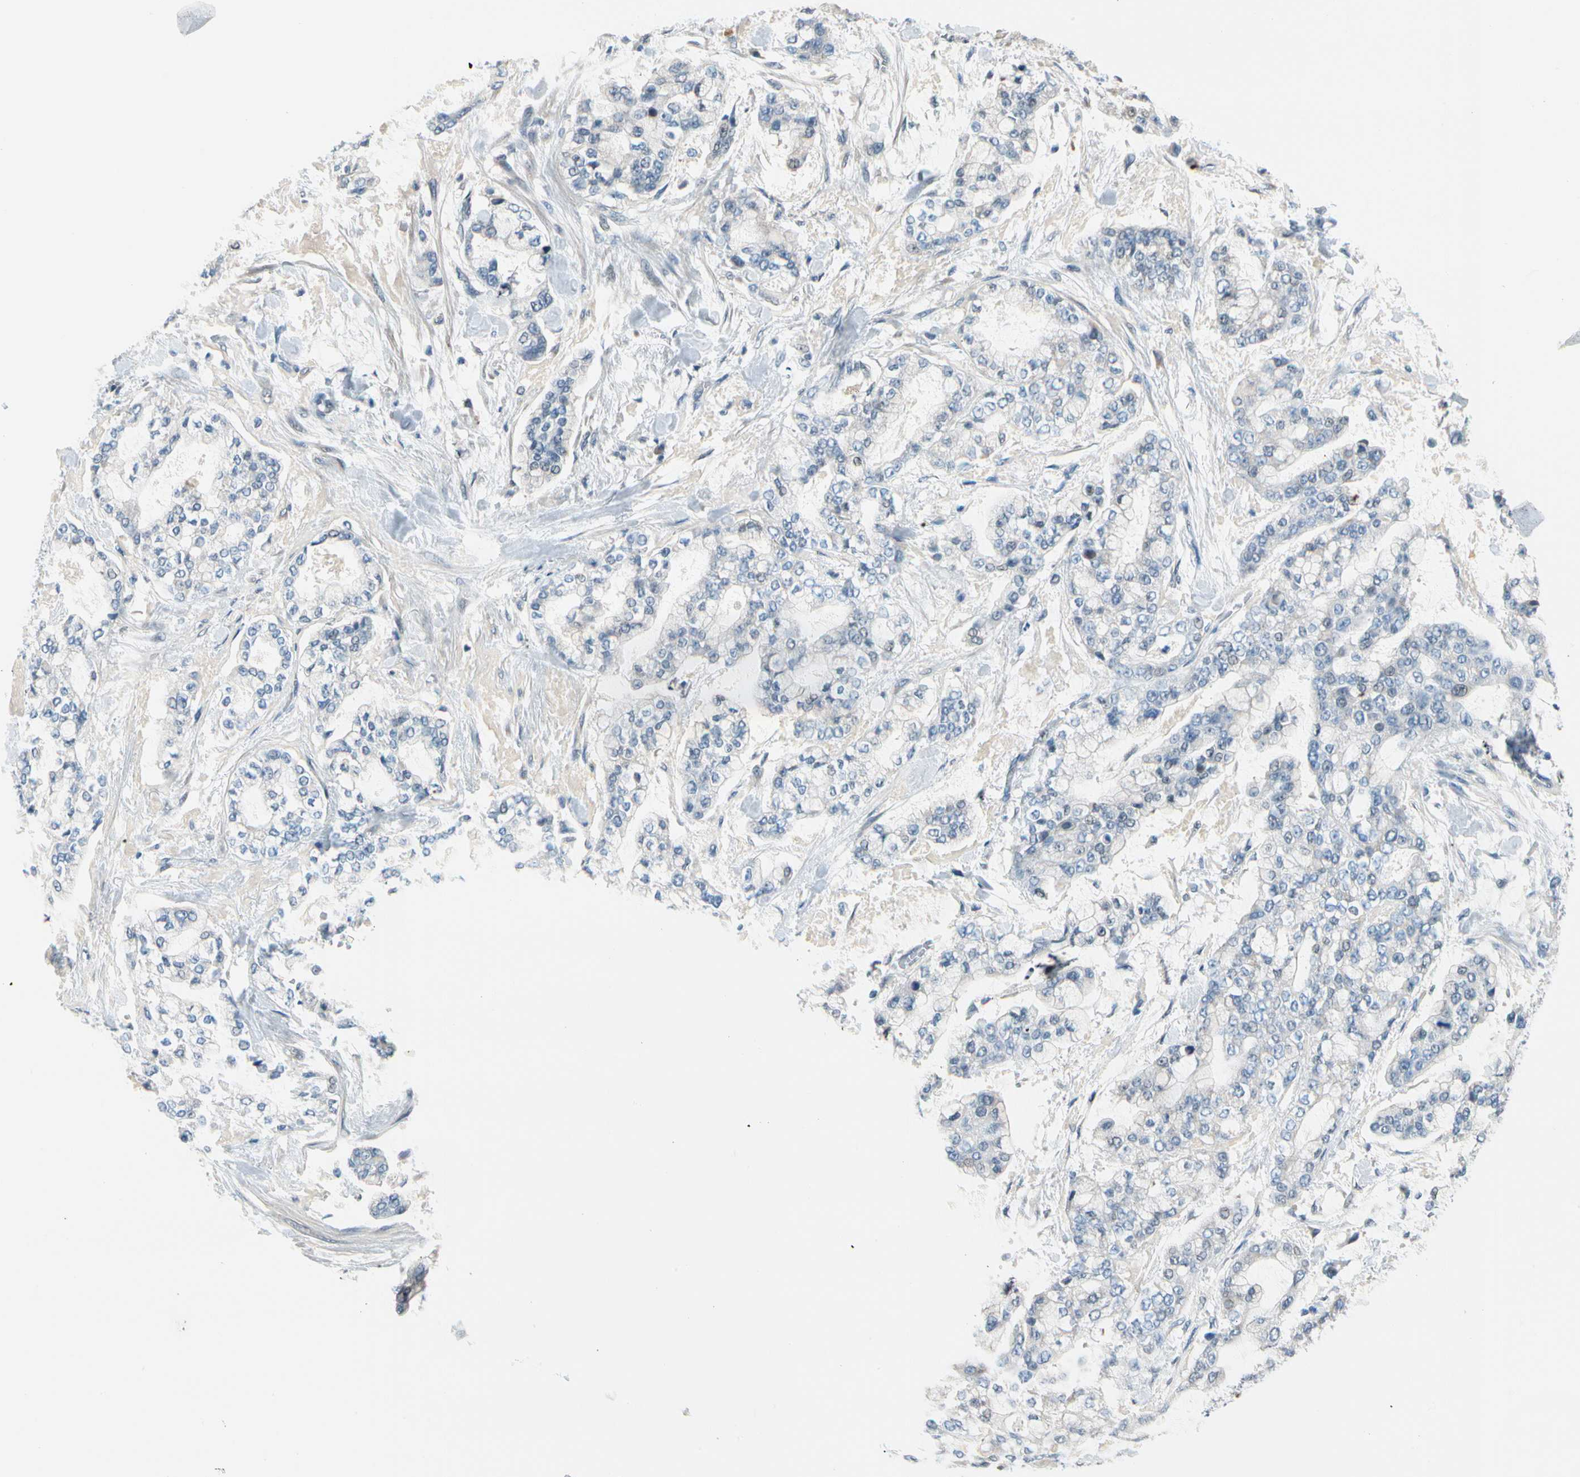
{"staining": {"intensity": "negative", "quantity": "none", "location": "none"}, "tissue": "stomach cancer", "cell_type": "Tumor cells", "image_type": "cancer", "snomed": [{"axis": "morphology", "description": "Normal tissue, NOS"}, {"axis": "morphology", "description": "Adenocarcinoma, NOS"}, {"axis": "topography", "description": "Stomach, upper"}, {"axis": "topography", "description": "Stomach"}], "caption": "A high-resolution micrograph shows immunohistochemistry staining of stomach adenocarcinoma, which shows no significant positivity in tumor cells.", "gene": "STK40", "patient": {"sex": "male", "age": 76}}